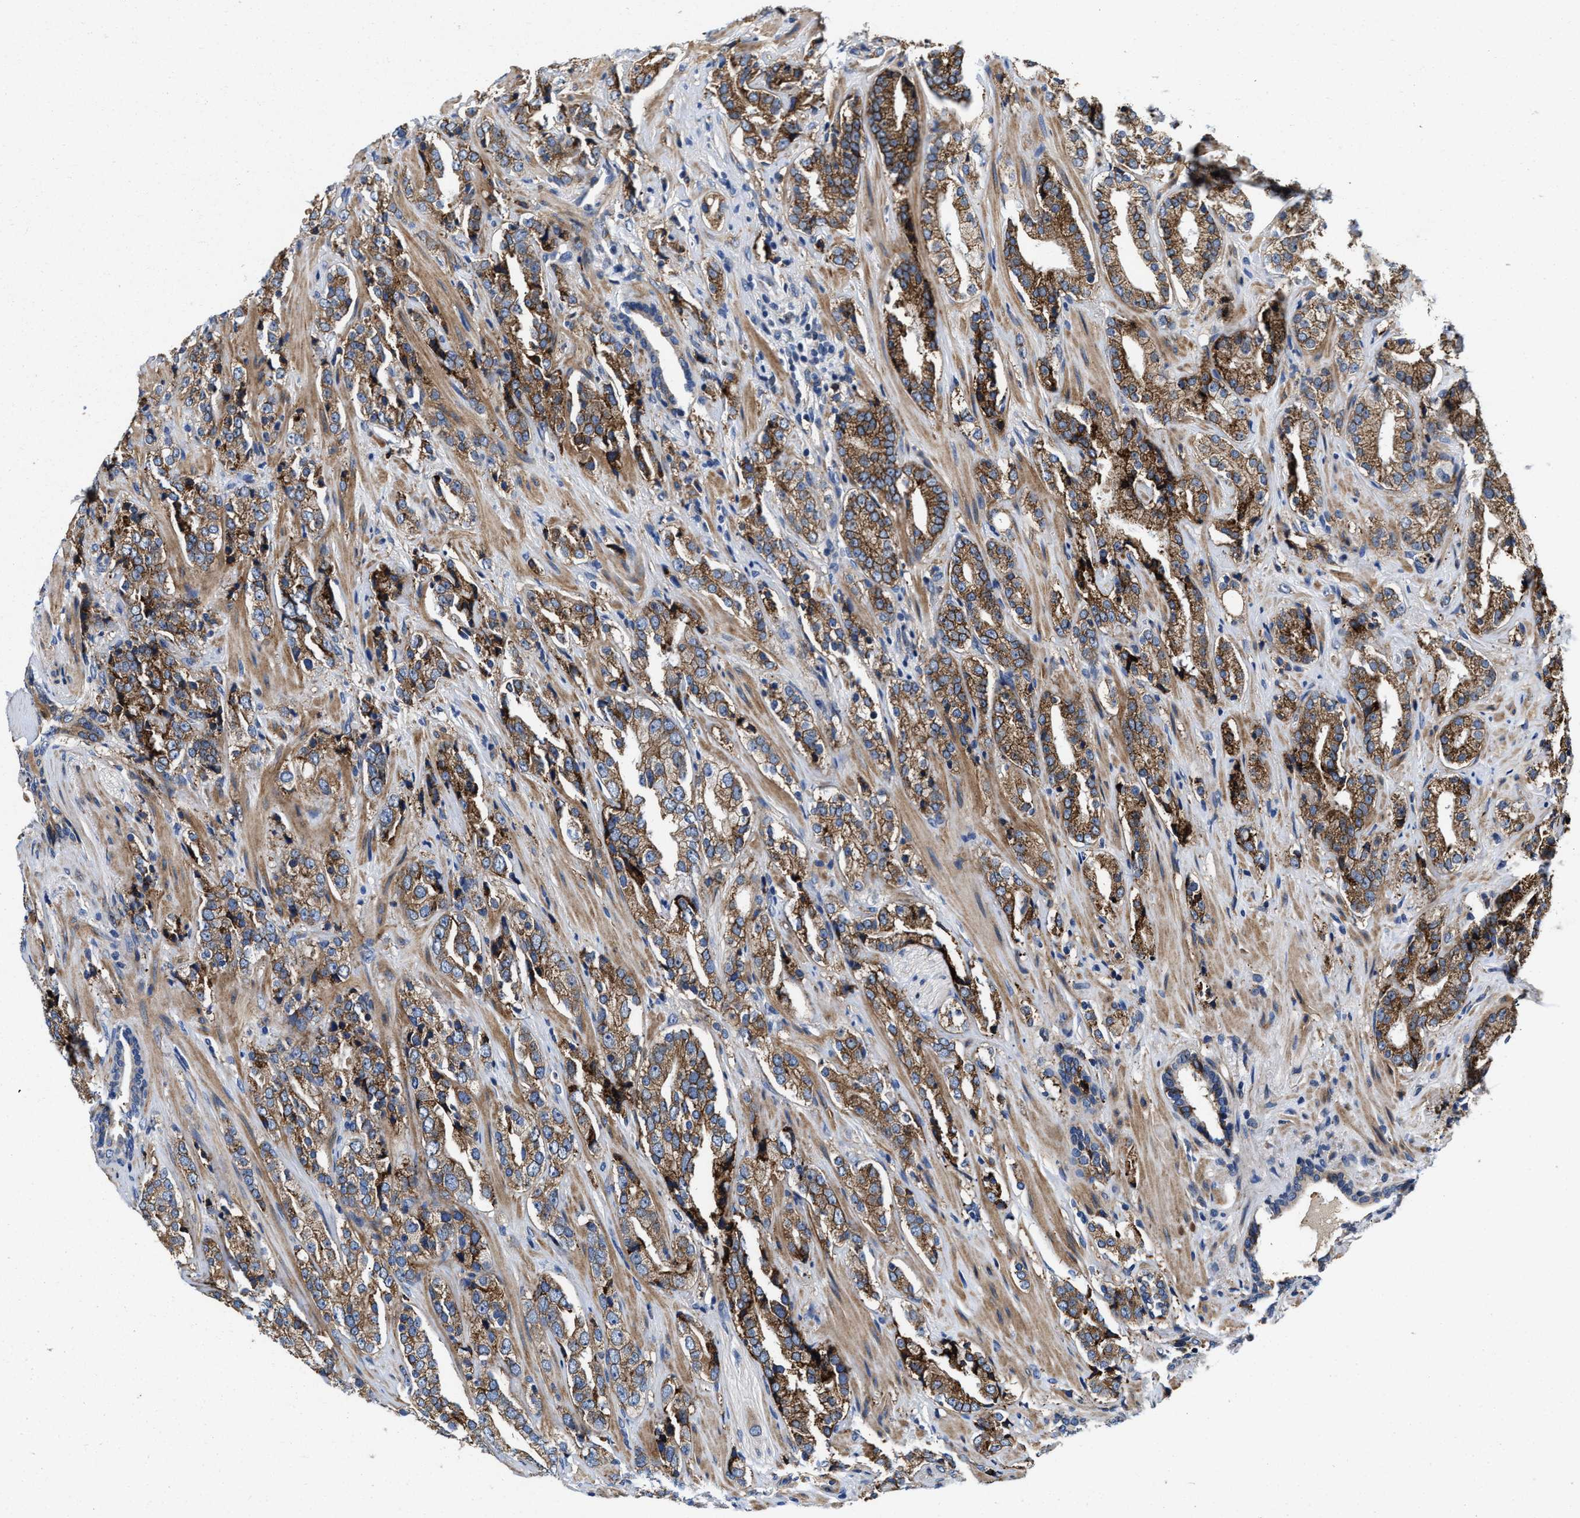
{"staining": {"intensity": "moderate", "quantity": ">75%", "location": "cytoplasmic/membranous"}, "tissue": "prostate cancer", "cell_type": "Tumor cells", "image_type": "cancer", "snomed": [{"axis": "morphology", "description": "Adenocarcinoma, High grade"}, {"axis": "topography", "description": "Prostate"}], "caption": "The image reveals a brown stain indicating the presence of a protein in the cytoplasmic/membranous of tumor cells in prostate cancer (high-grade adenocarcinoma).", "gene": "SLC12A2", "patient": {"sex": "male", "age": 71}}